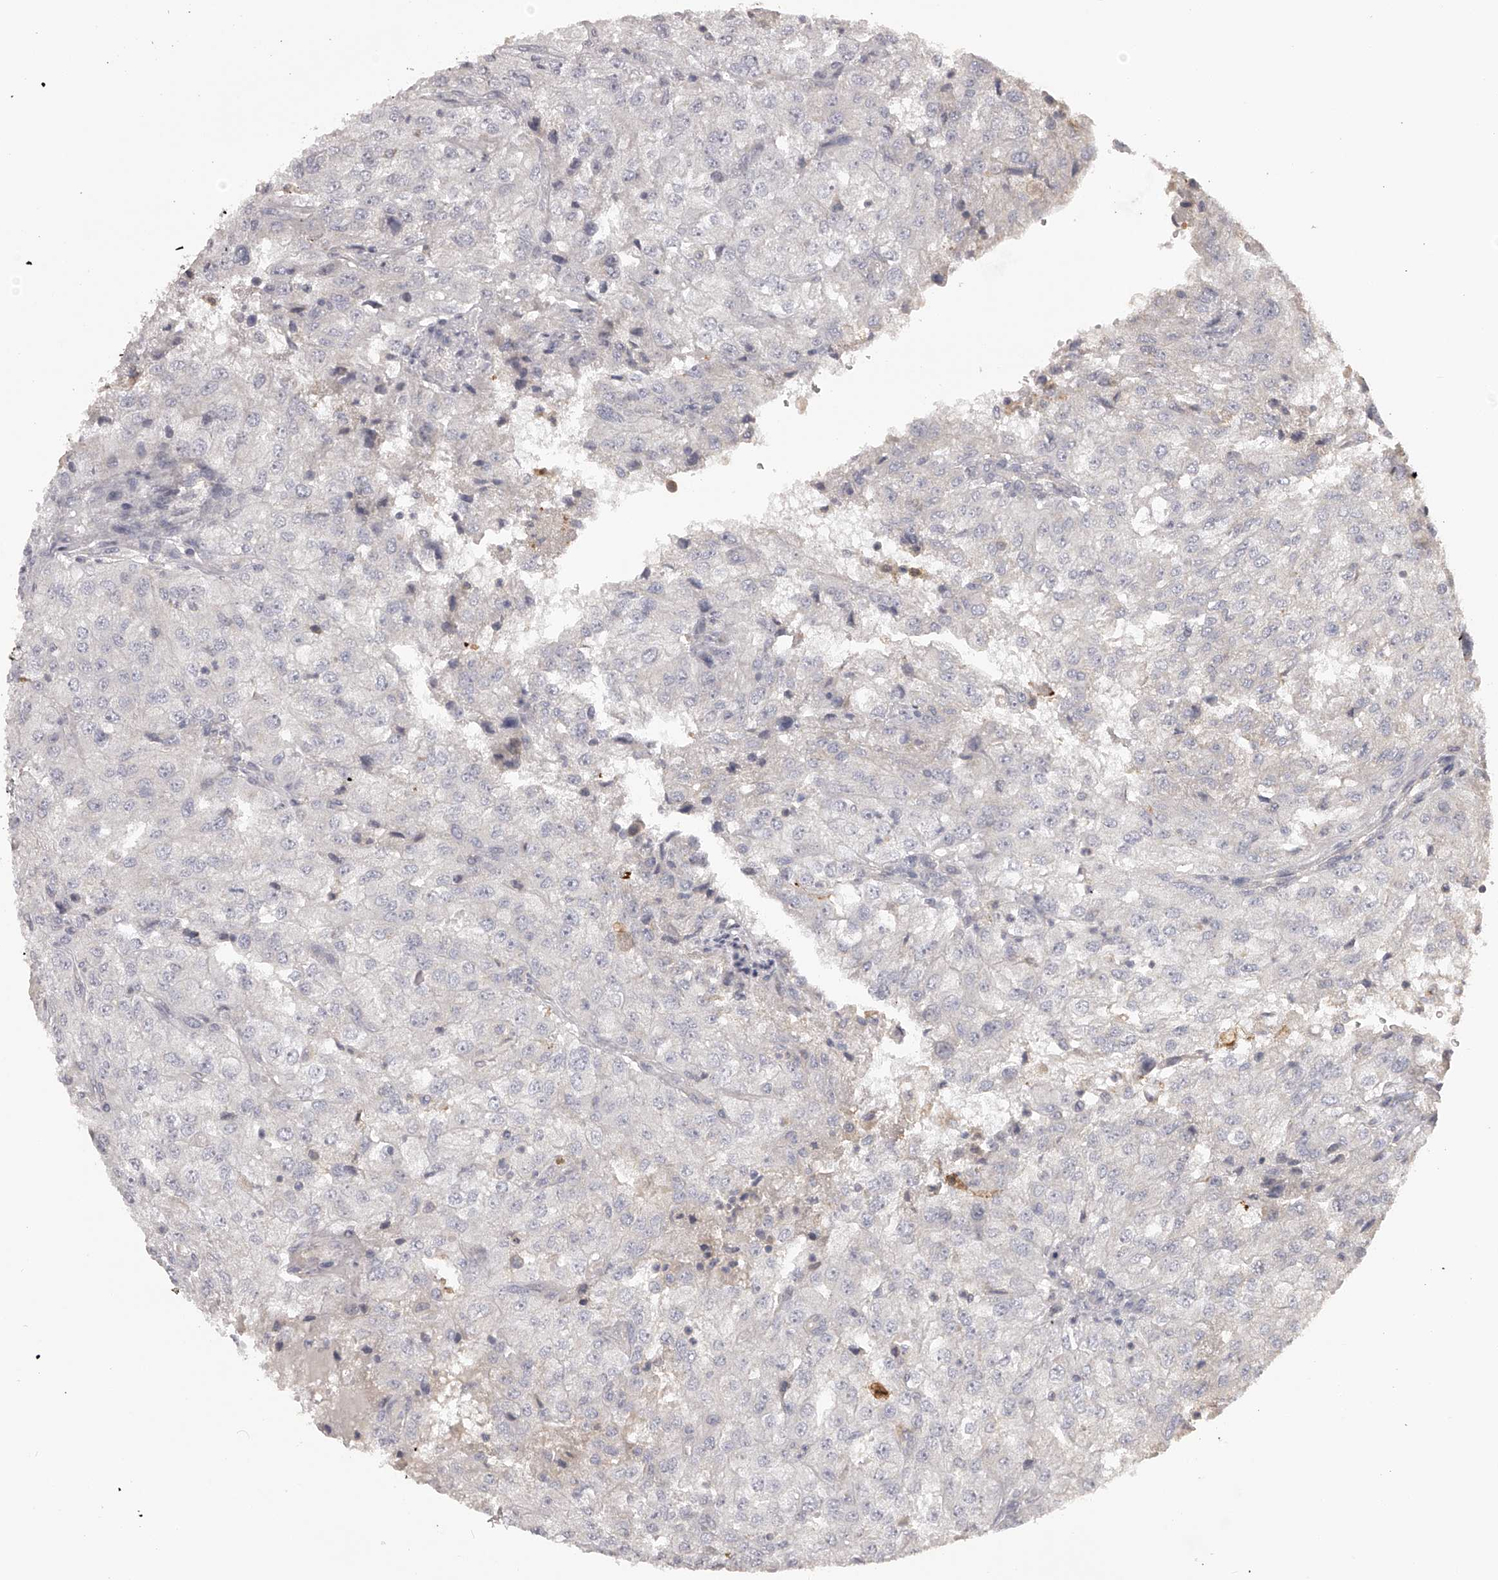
{"staining": {"intensity": "negative", "quantity": "none", "location": "none"}, "tissue": "renal cancer", "cell_type": "Tumor cells", "image_type": "cancer", "snomed": [{"axis": "morphology", "description": "Adenocarcinoma, NOS"}, {"axis": "topography", "description": "Kidney"}], "caption": "This image is of renal cancer (adenocarcinoma) stained with immunohistochemistry (IHC) to label a protein in brown with the nuclei are counter-stained blue. There is no positivity in tumor cells.", "gene": "TNN", "patient": {"sex": "female", "age": 54}}